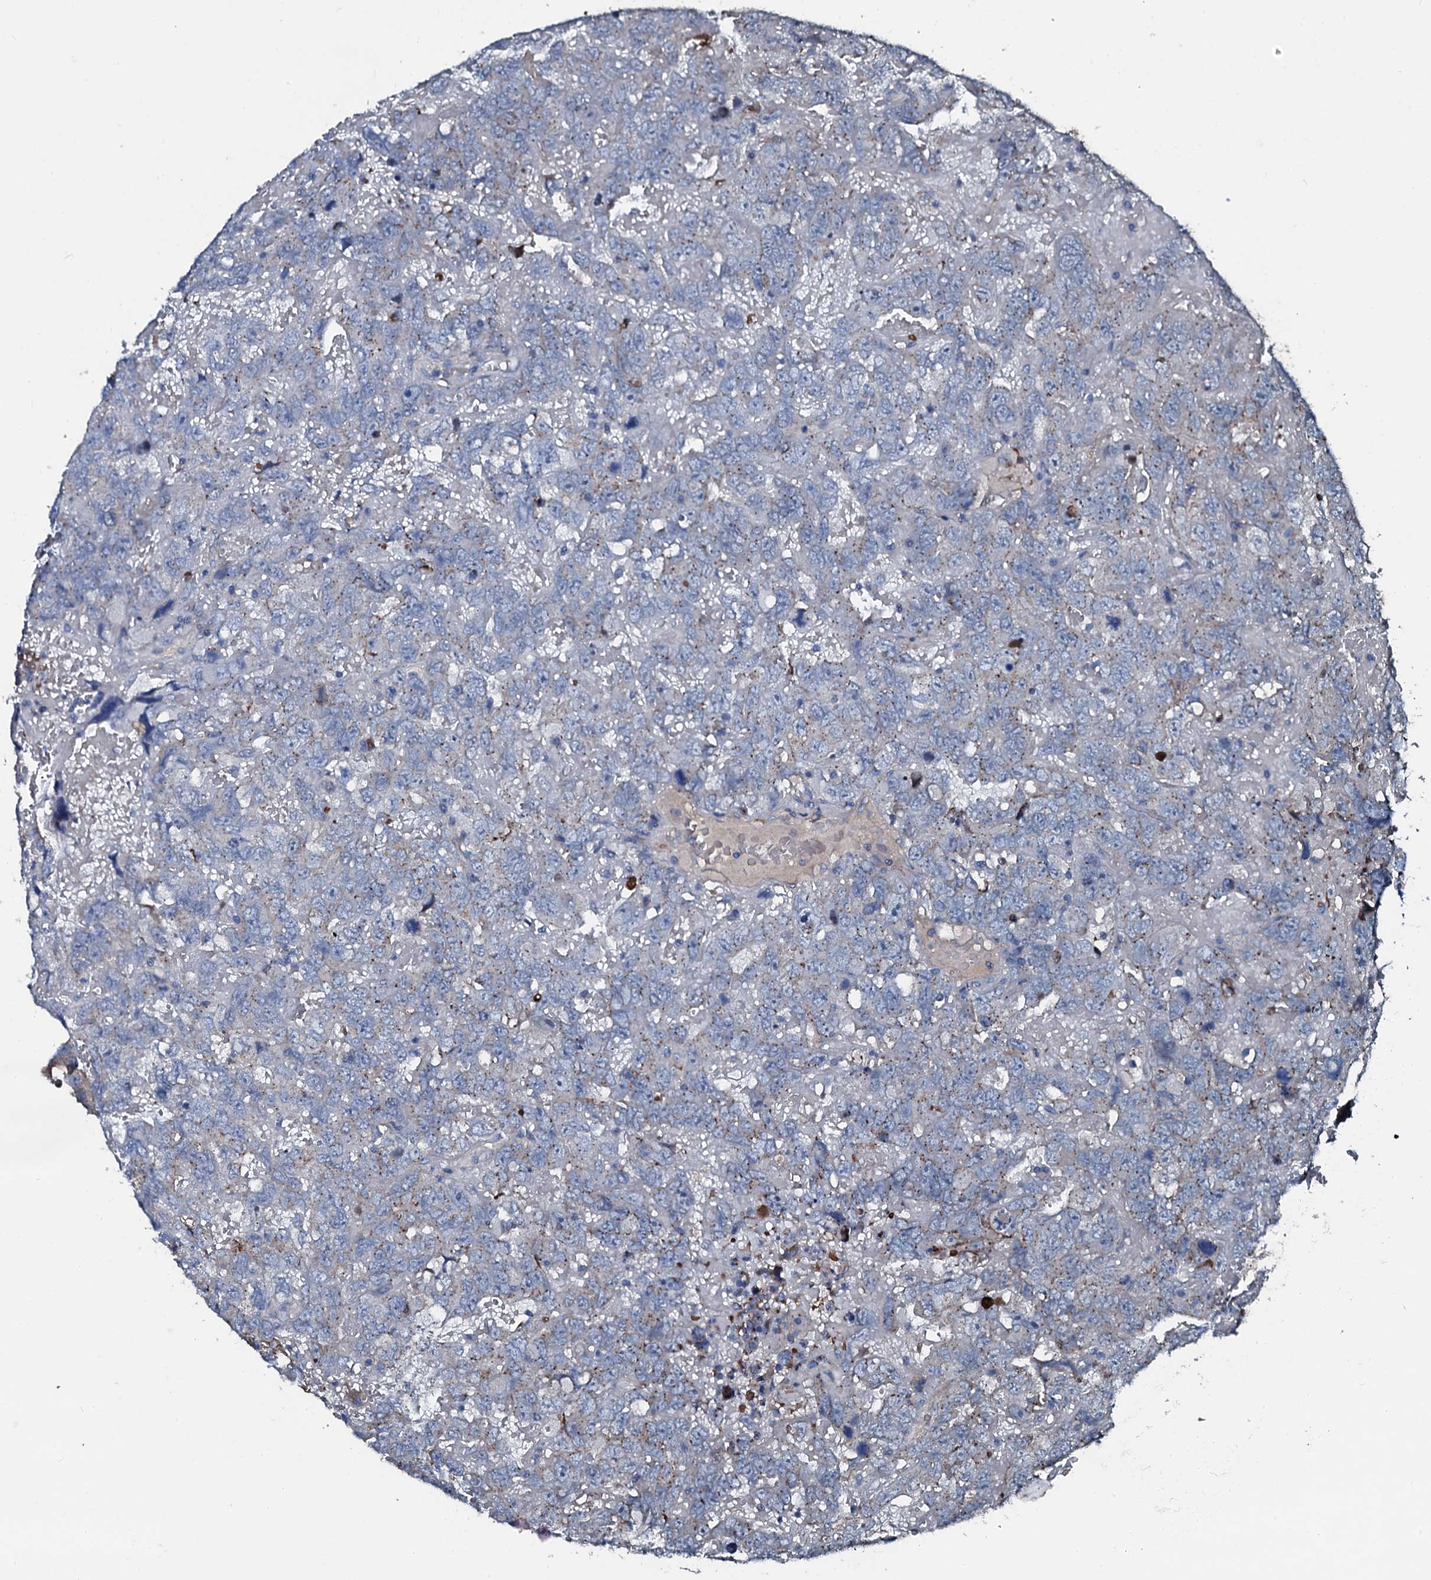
{"staining": {"intensity": "negative", "quantity": "none", "location": "none"}, "tissue": "testis cancer", "cell_type": "Tumor cells", "image_type": "cancer", "snomed": [{"axis": "morphology", "description": "Carcinoma, Embryonal, NOS"}, {"axis": "topography", "description": "Testis"}], "caption": "This is an IHC photomicrograph of human testis cancer. There is no expression in tumor cells.", "gene": "AARS1", "patient": {"sex": "male", "age": 45}}